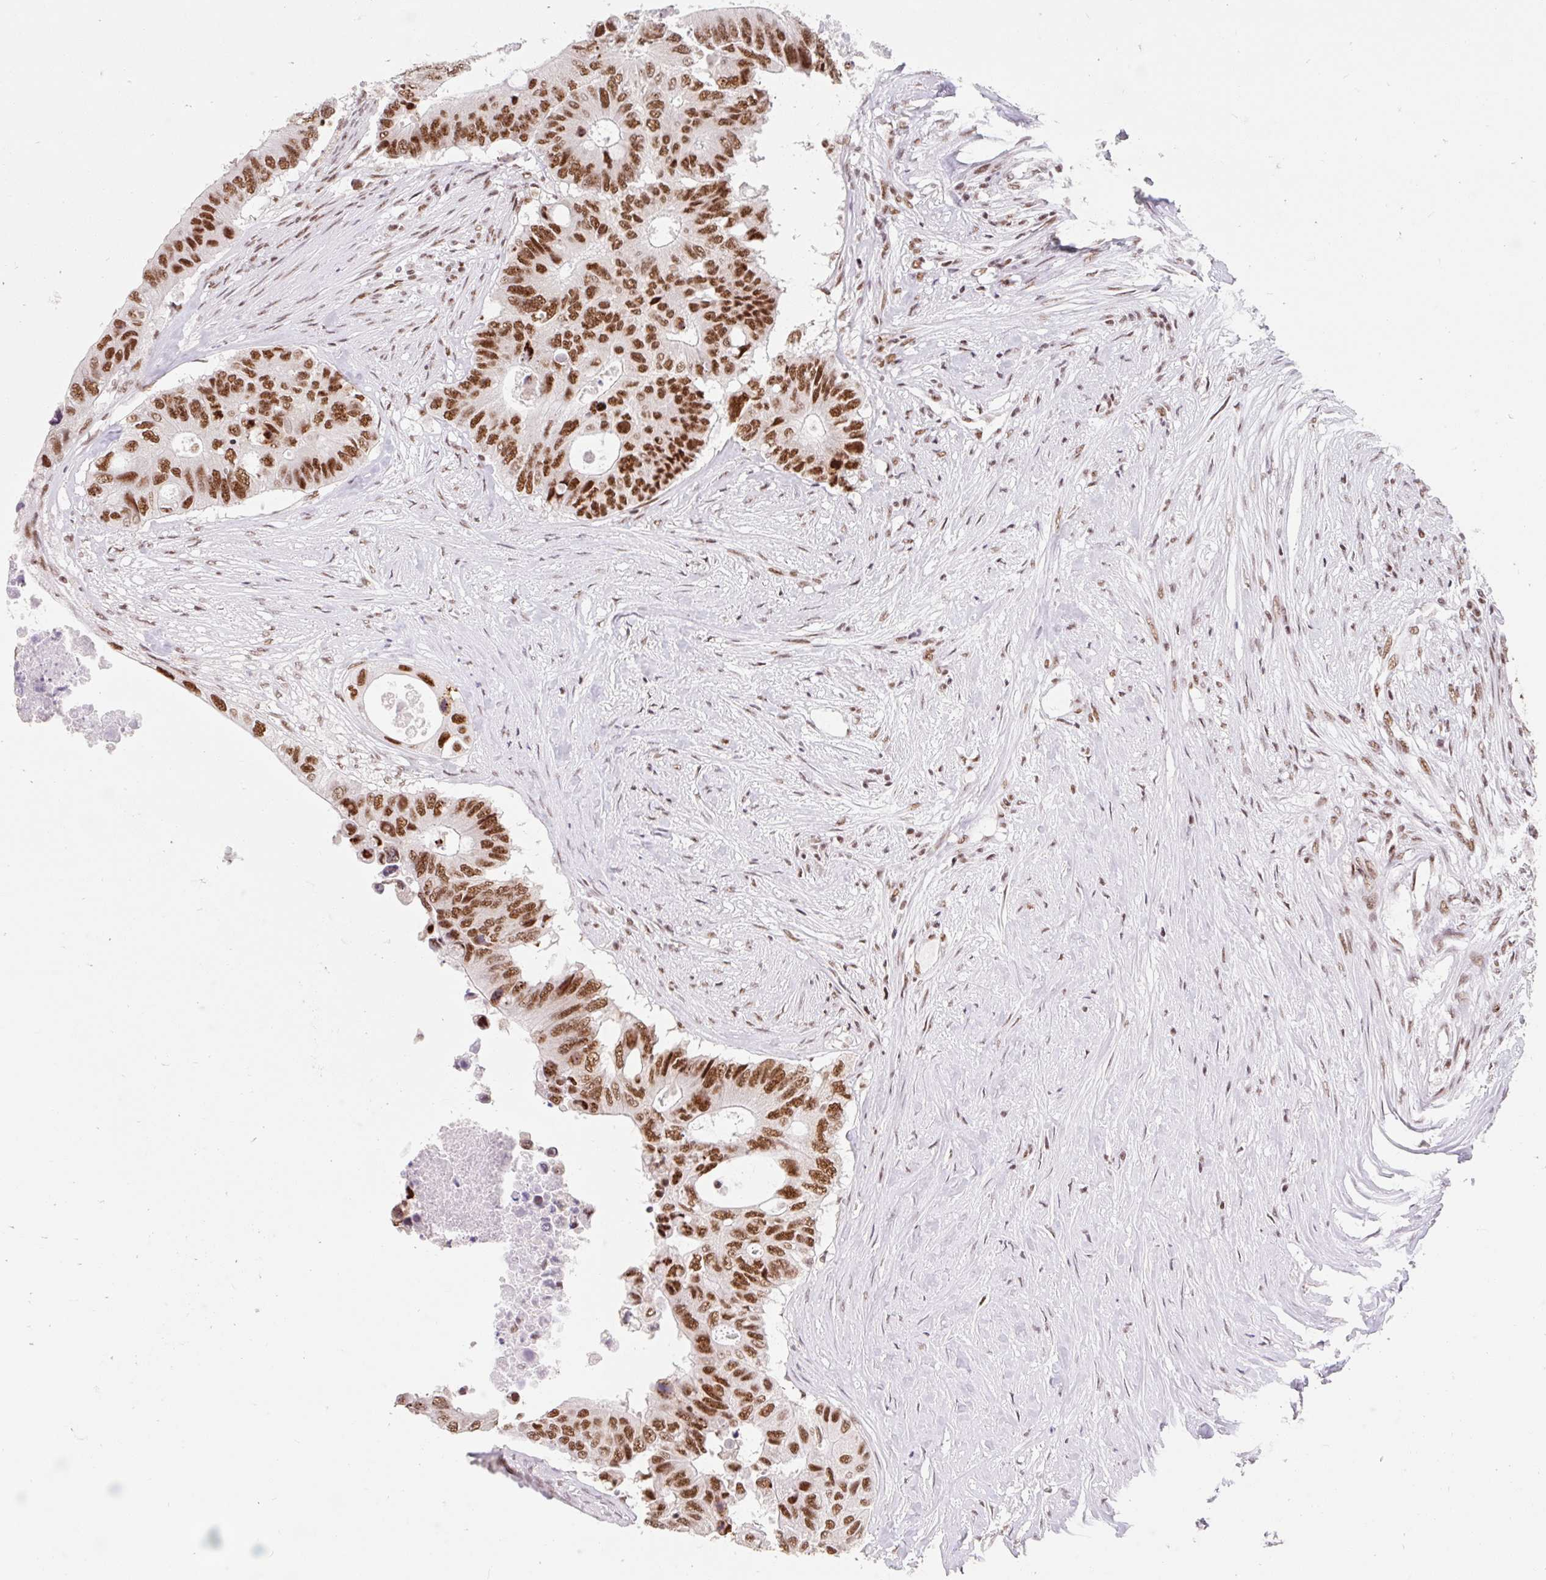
{"staining": {"intensity": "strong", "quantity": ">75%", "location": "nuclear"}, "tissue": "colorectal cancer", "cell_type": "Tumor cells", "image_type": "cancer", "snomed": [{"axis": "morphology", "description": "Adenocarcinoma, NOS"}, {"axis": "topography", "description": "Colon"}], "caption": "A histopathology image showing strong nuclear expression in about >75% of tumor cells in colorectal adenocarcinoma, as visualized by brown immunohistochemical staining.", "gene": "SRSF10", "patient": {"sex": "male", "age": 71}}